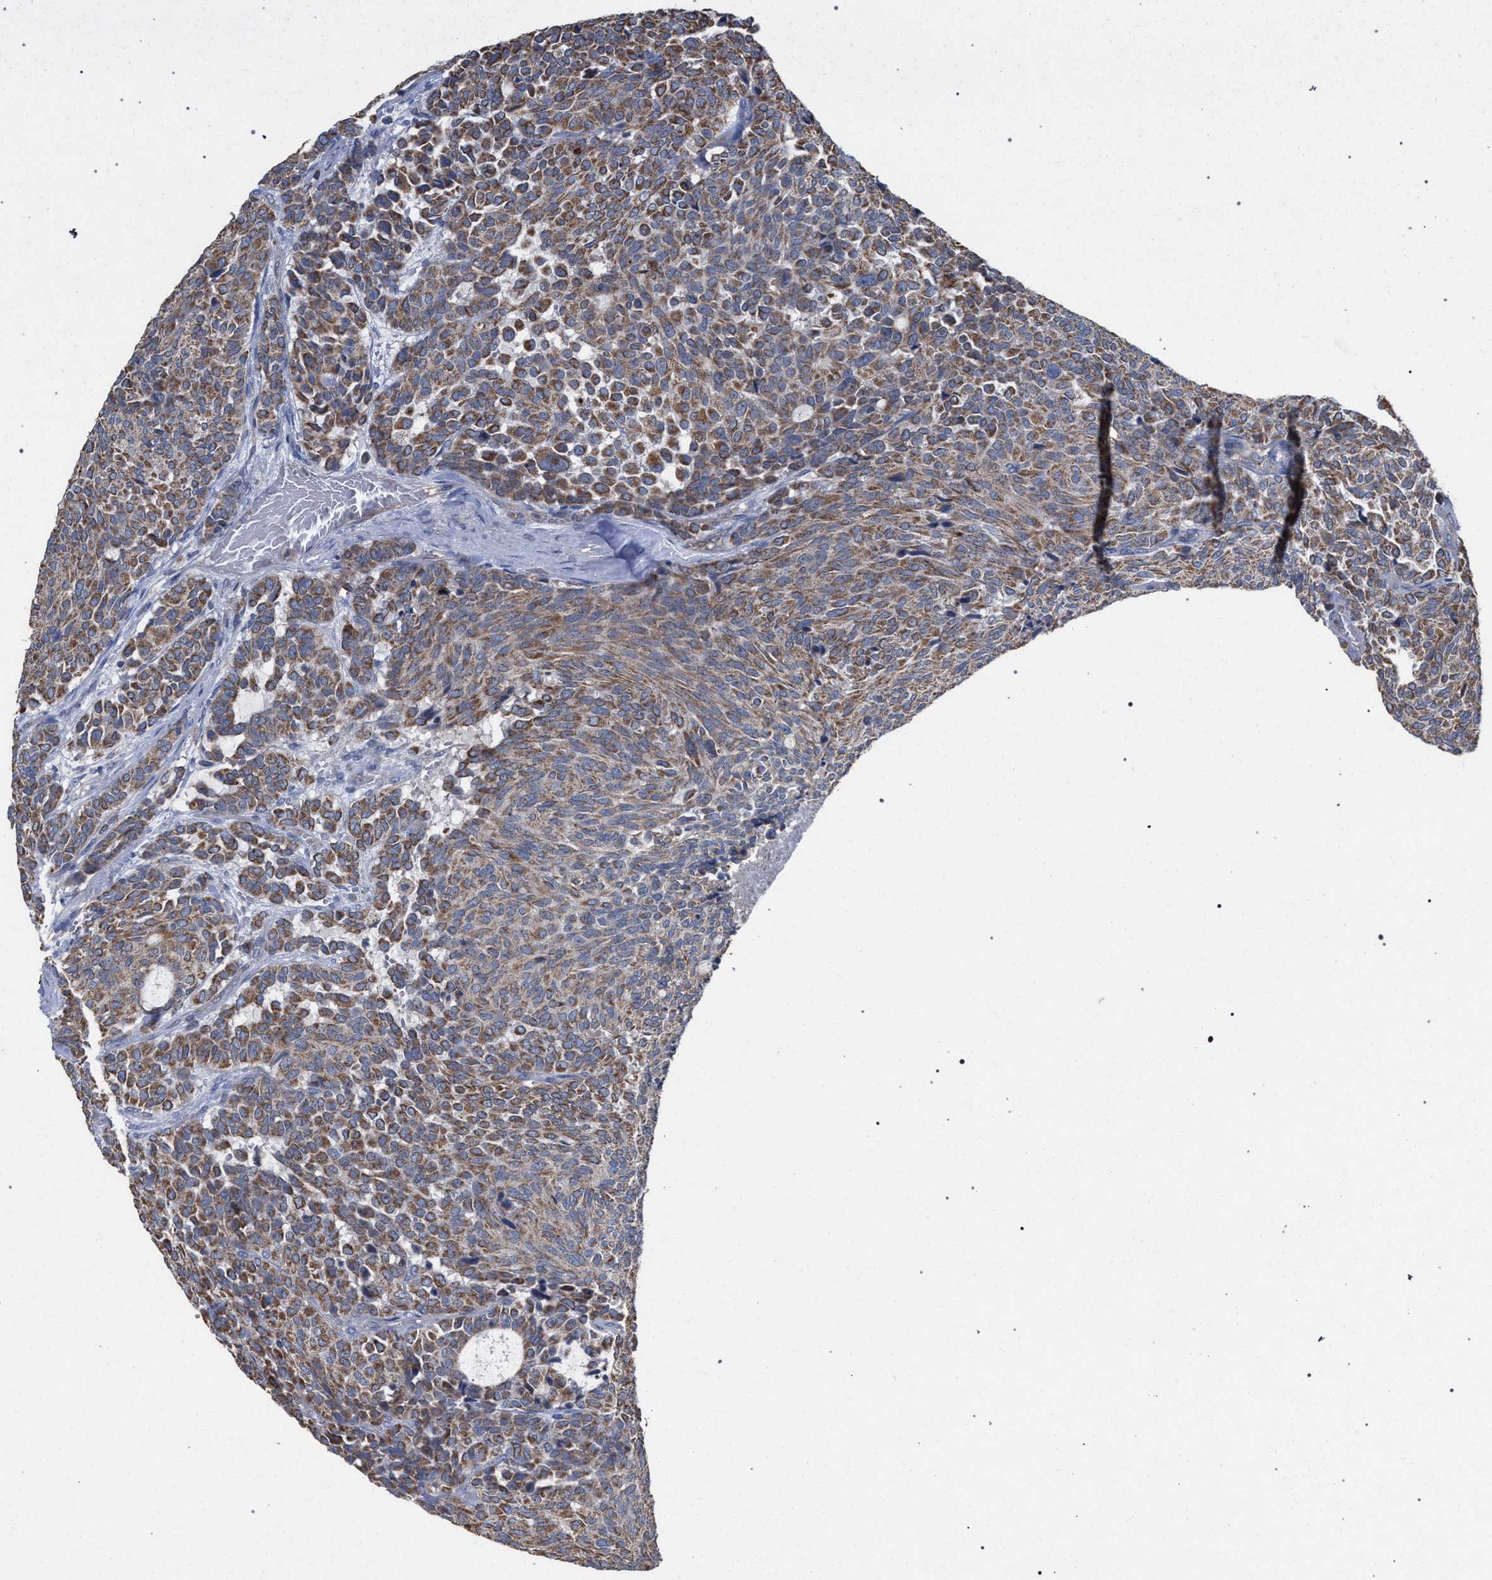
{"staining": {"intensity": "moderate", "quantity": ">75%", "location": "cytoplasmic/membranous"}, "tissue": "carcinoid", "cell_type": "Tumor cells", "image_type": "cancer", "snomed": [{"axis": "morphology", "description": "Carcinoid, malignant, NOS"}, {"axis": "topography", "description": "Pancreas"}], "caption": "Carcinoid tissue displays moderate cytoplasmic/membranous positivity in approximately >75% of tumor cells, visualized by immunohistochemistry.", "gene": "BCL2L12", "patient": {"sex": "female", "age": 54}}